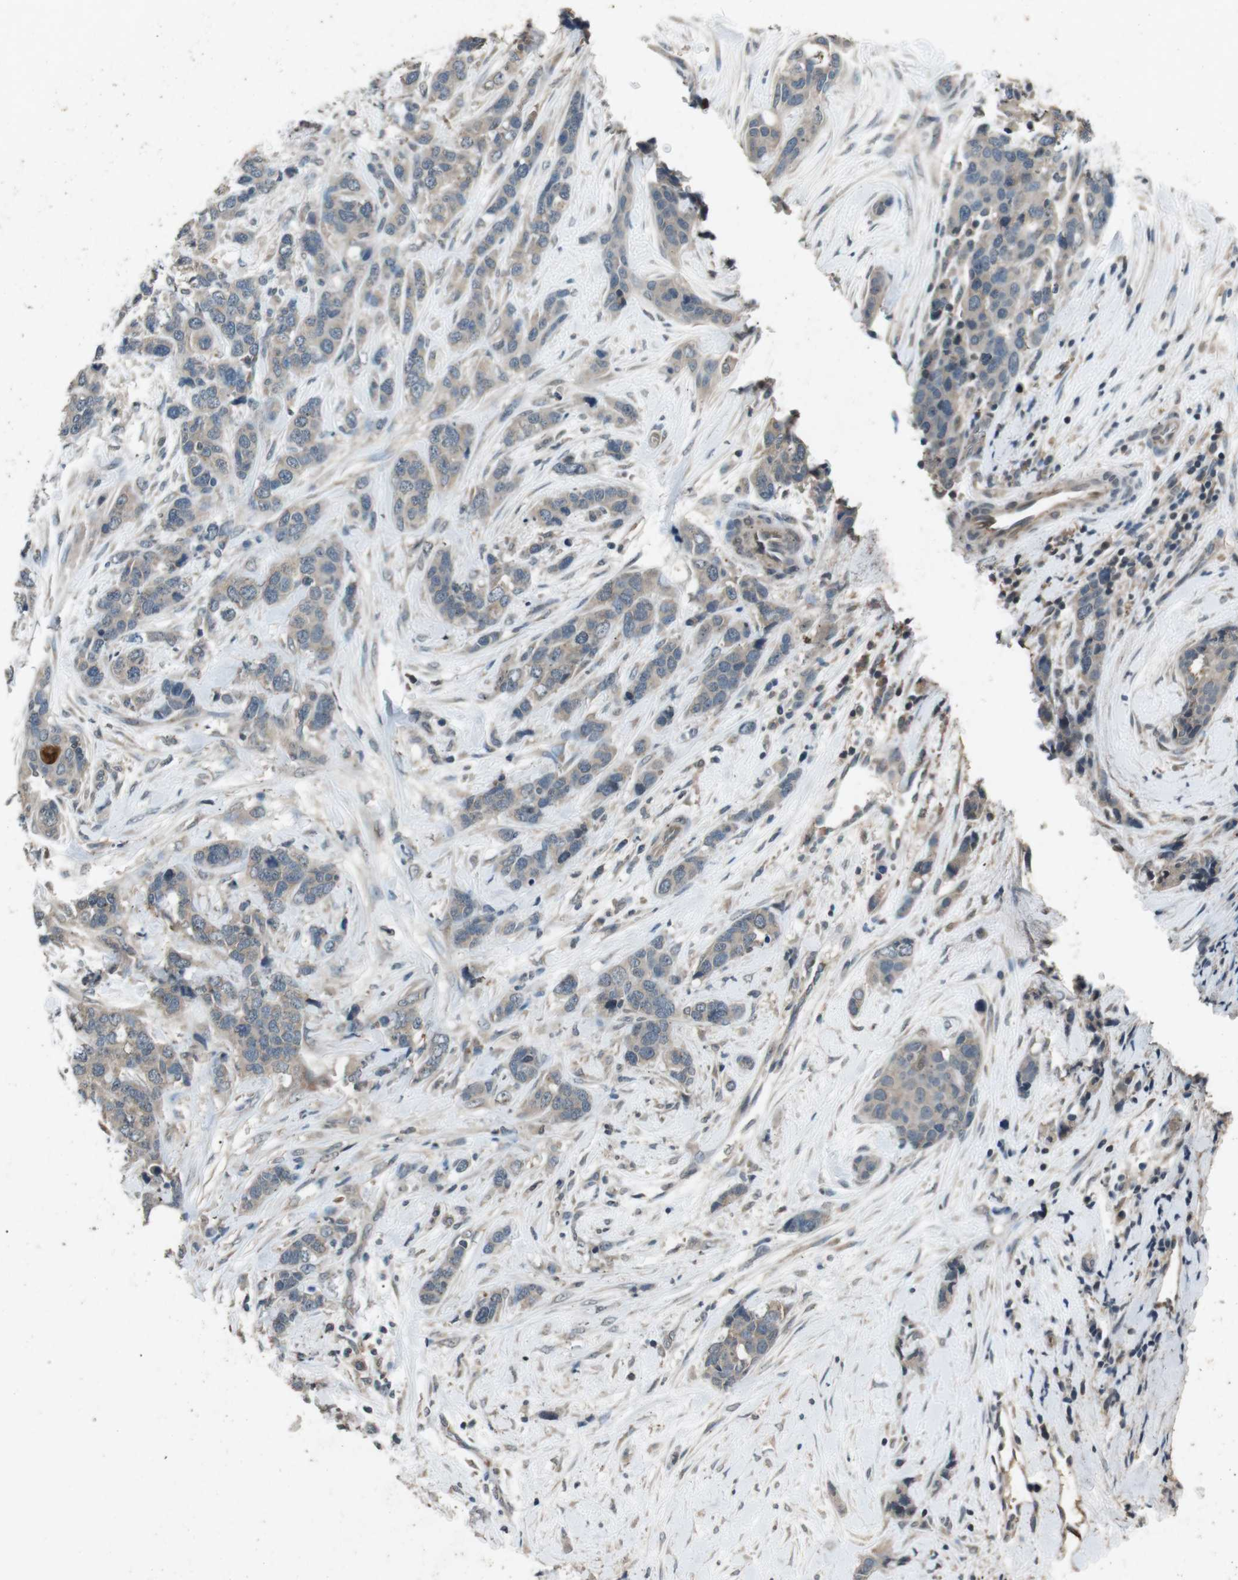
{"staining": {"intensity": "negative", "quantity": "none", "location": "none"}, "tissue": "breast cancer", "cell_type": "Tumor cells", "image_type": "cancer", "snomed": [{"axis": "morphology", "description": "Lobular carcinoma"}, {"axis": "topography", "description": "Breast"}], "caption": "An immunohistochemistry (IHC) photomicrograph of breast cancer is shown. There is no staining in tumor cells of breast cancer. (DAB IHC, high magnification).", "gene": "NEK7", "patient": {"sex": "female", "age": 59}}